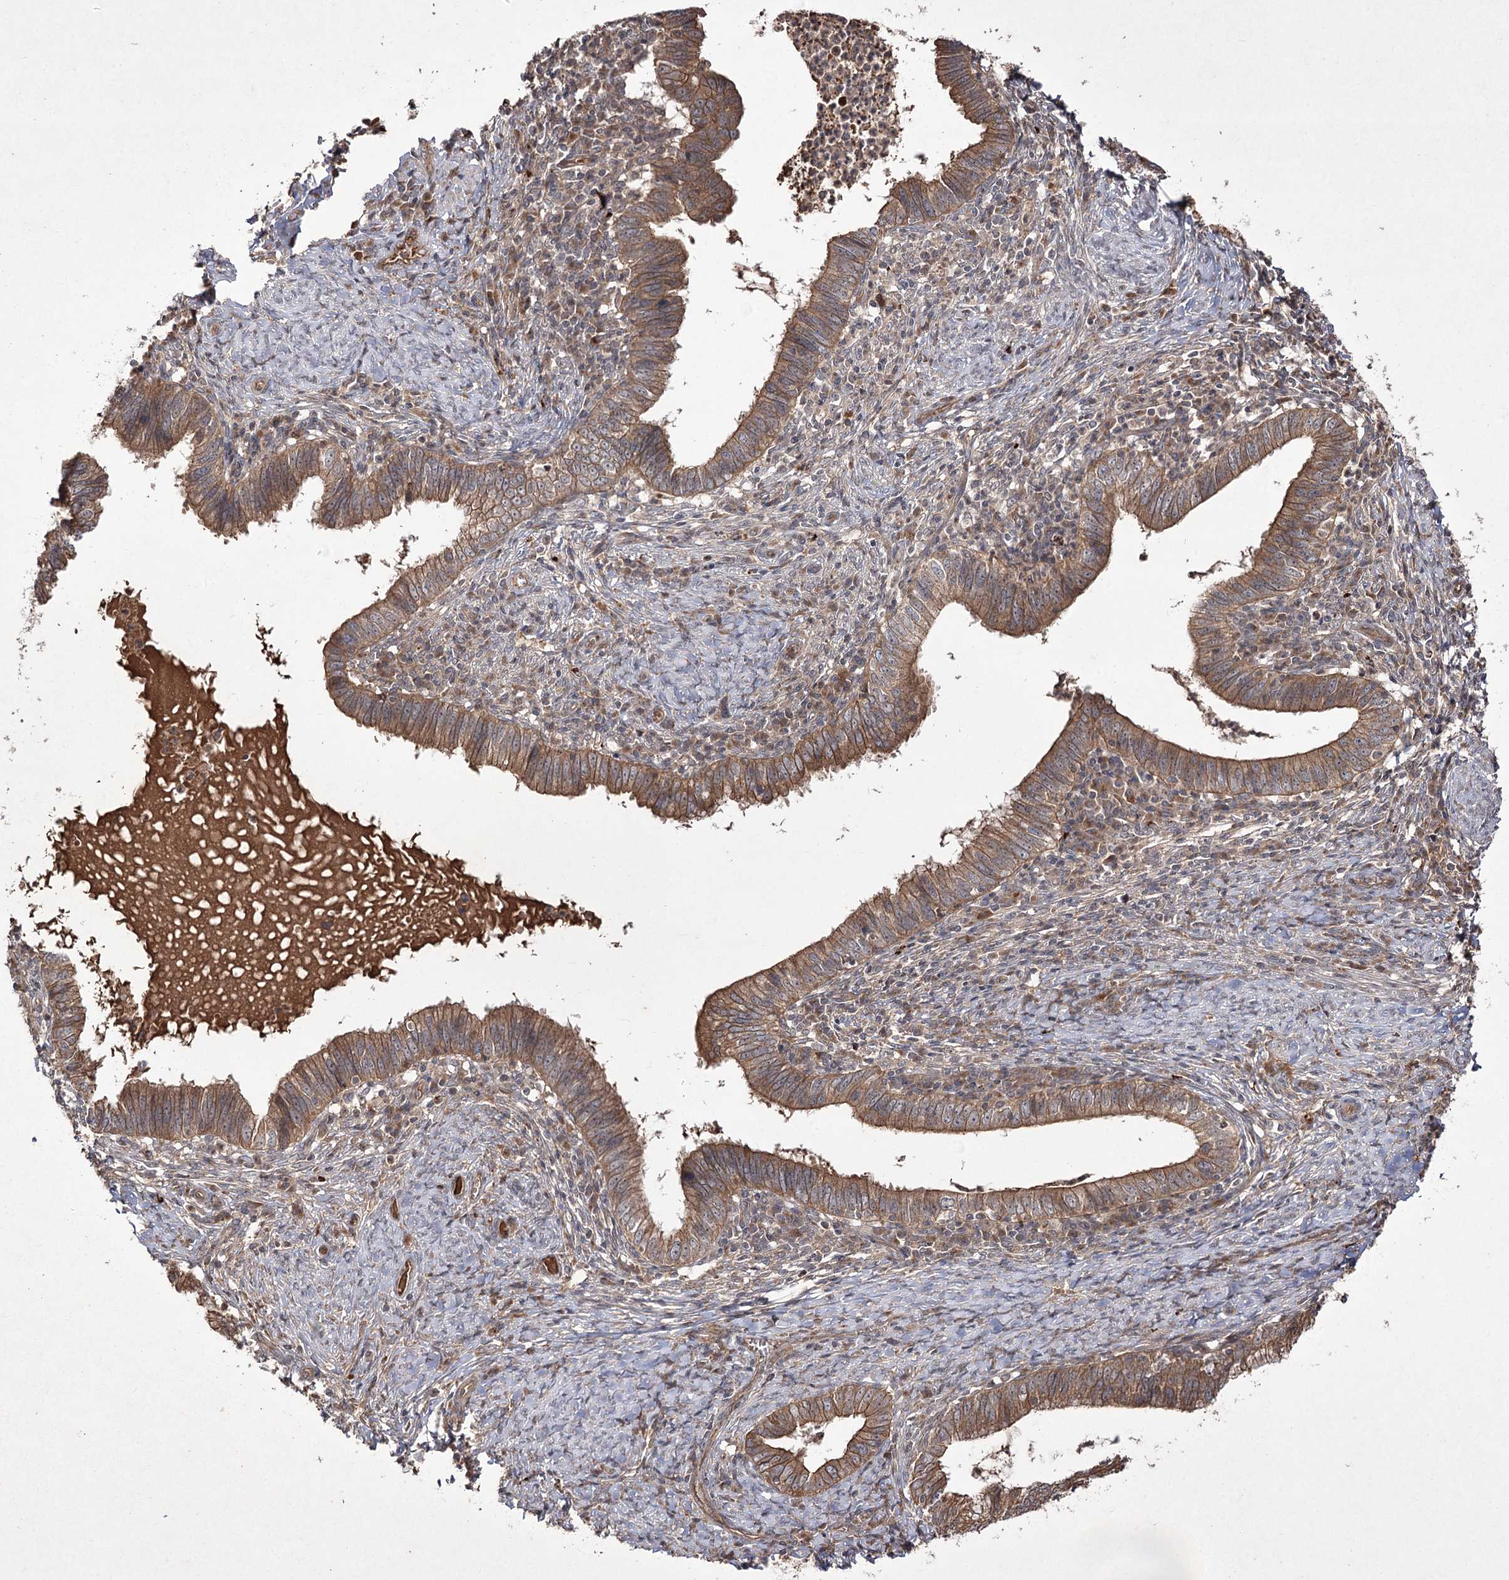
{"staining": {"intensity": "moderate", "quantity": ">75%", "location": "cytoplasmic/membranous"}, "tissue": "cervical cancer", "cell_type": "Tumor cells", "image_type": "cancer", "snomed": [{"axis": "morphology", "description": "Adenocarcinoma, NOS"}, {"axis": "topography", "description": "Cervix"}], "caption": "Cervical cancer tissue exhibits moderate cytoplasmic/membranous staining in approximately >75% of tumor cells, visualized by immunohistochemistry. Nuclei are stained in blue.", "gene": "FANCL", "patient": {"sex": "female", "age": 36}}